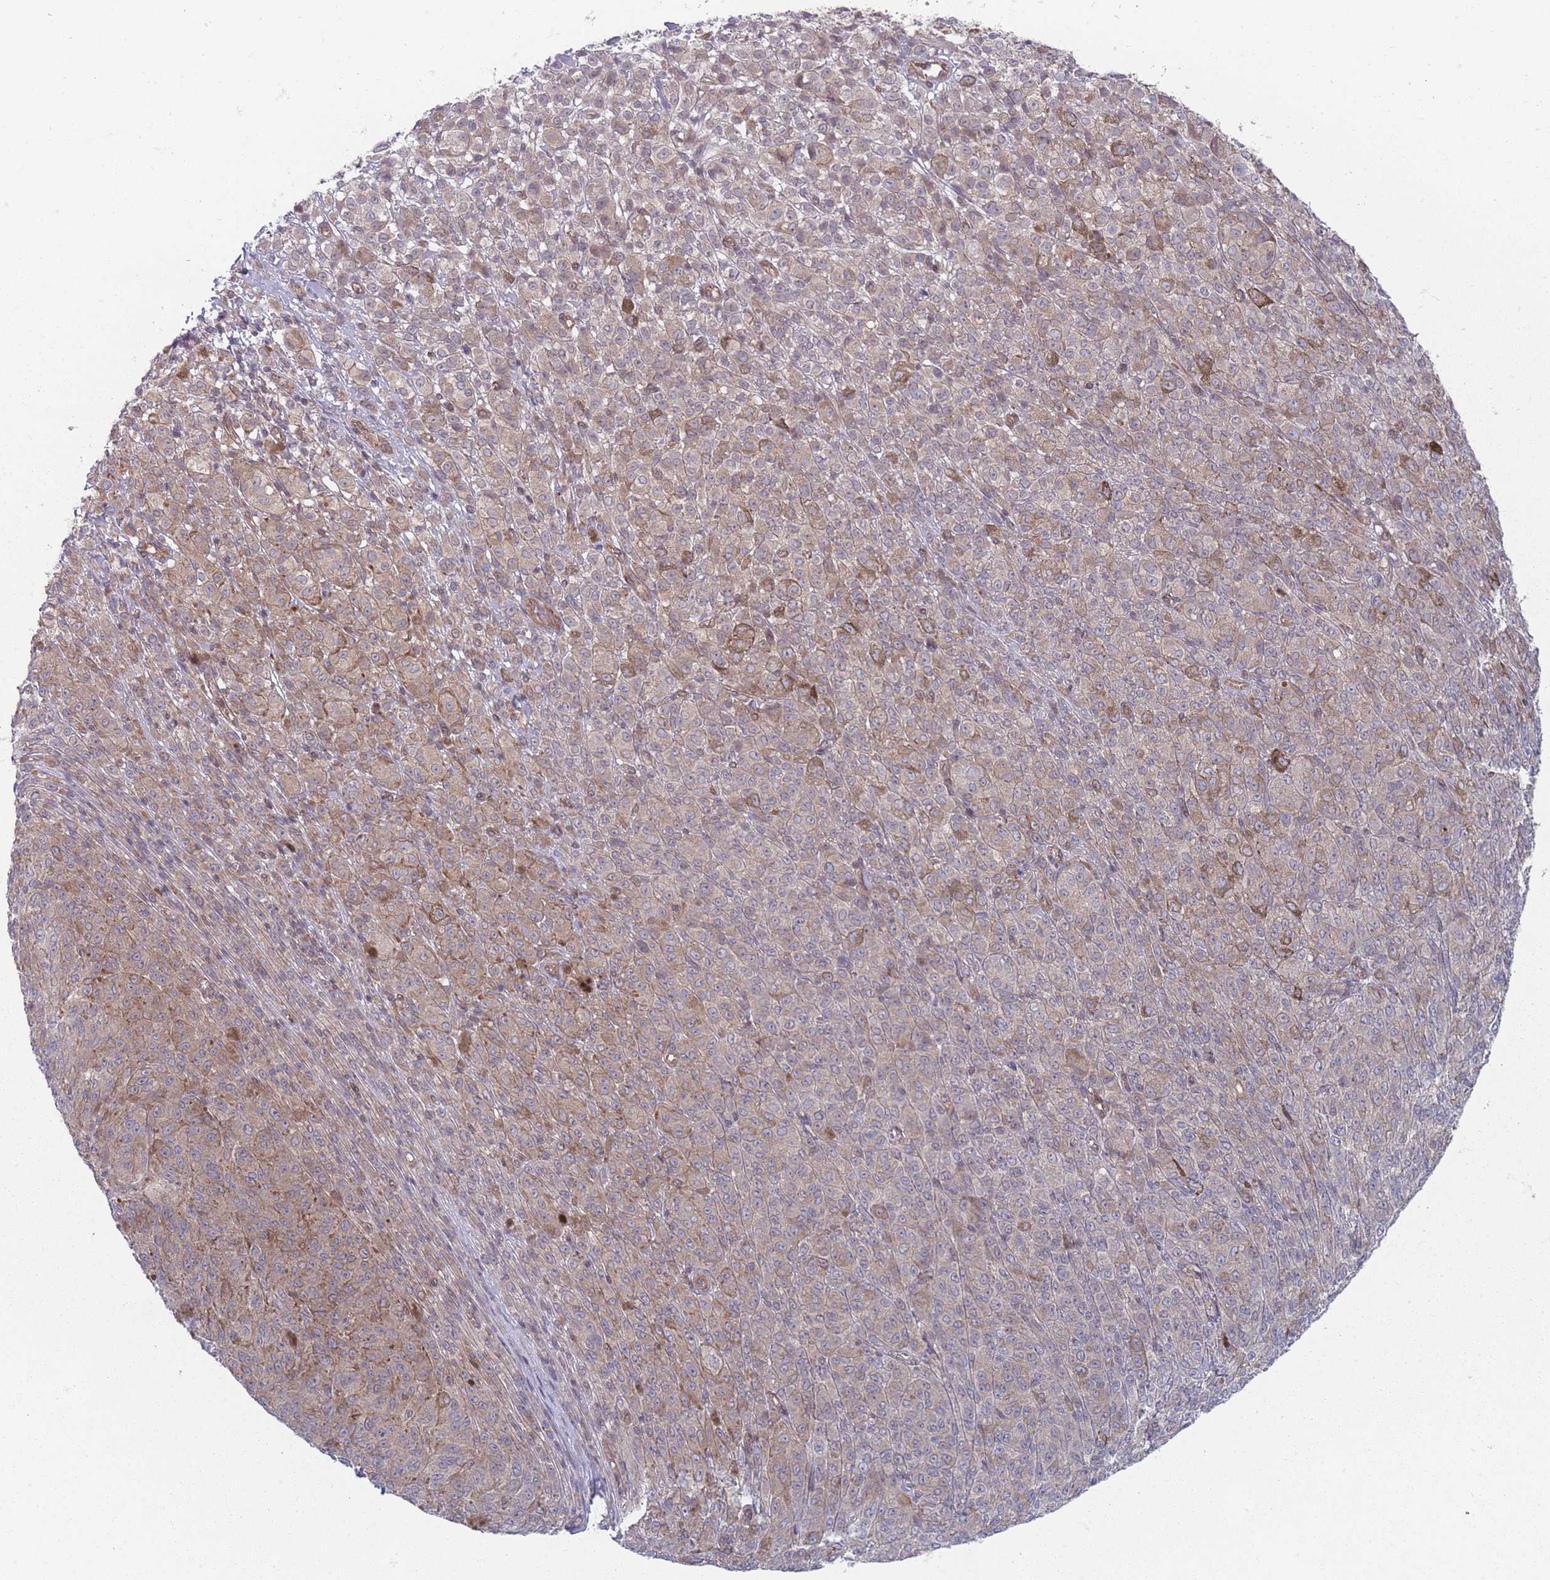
{"staining": {"intensity": "weak", "quantity": "25%-75%", "location": "cytoplasmic/membranous"}, "tissue": "melanoma", "cell_type": "Tumor cells", "image_type": "cancer", "snomed": [{"axis": "morphology", "description": "Malignant melanoma, NOS"}, {"axis": "topography", "description": "Skin"}], "caption": "A low amount of weak cytoplasmic/membranous expression is seen in about 25%-75% of tumor cells in melanoma tissue.", "gene": "VRK2", "patient": {"sex": "female", "age": 52}}